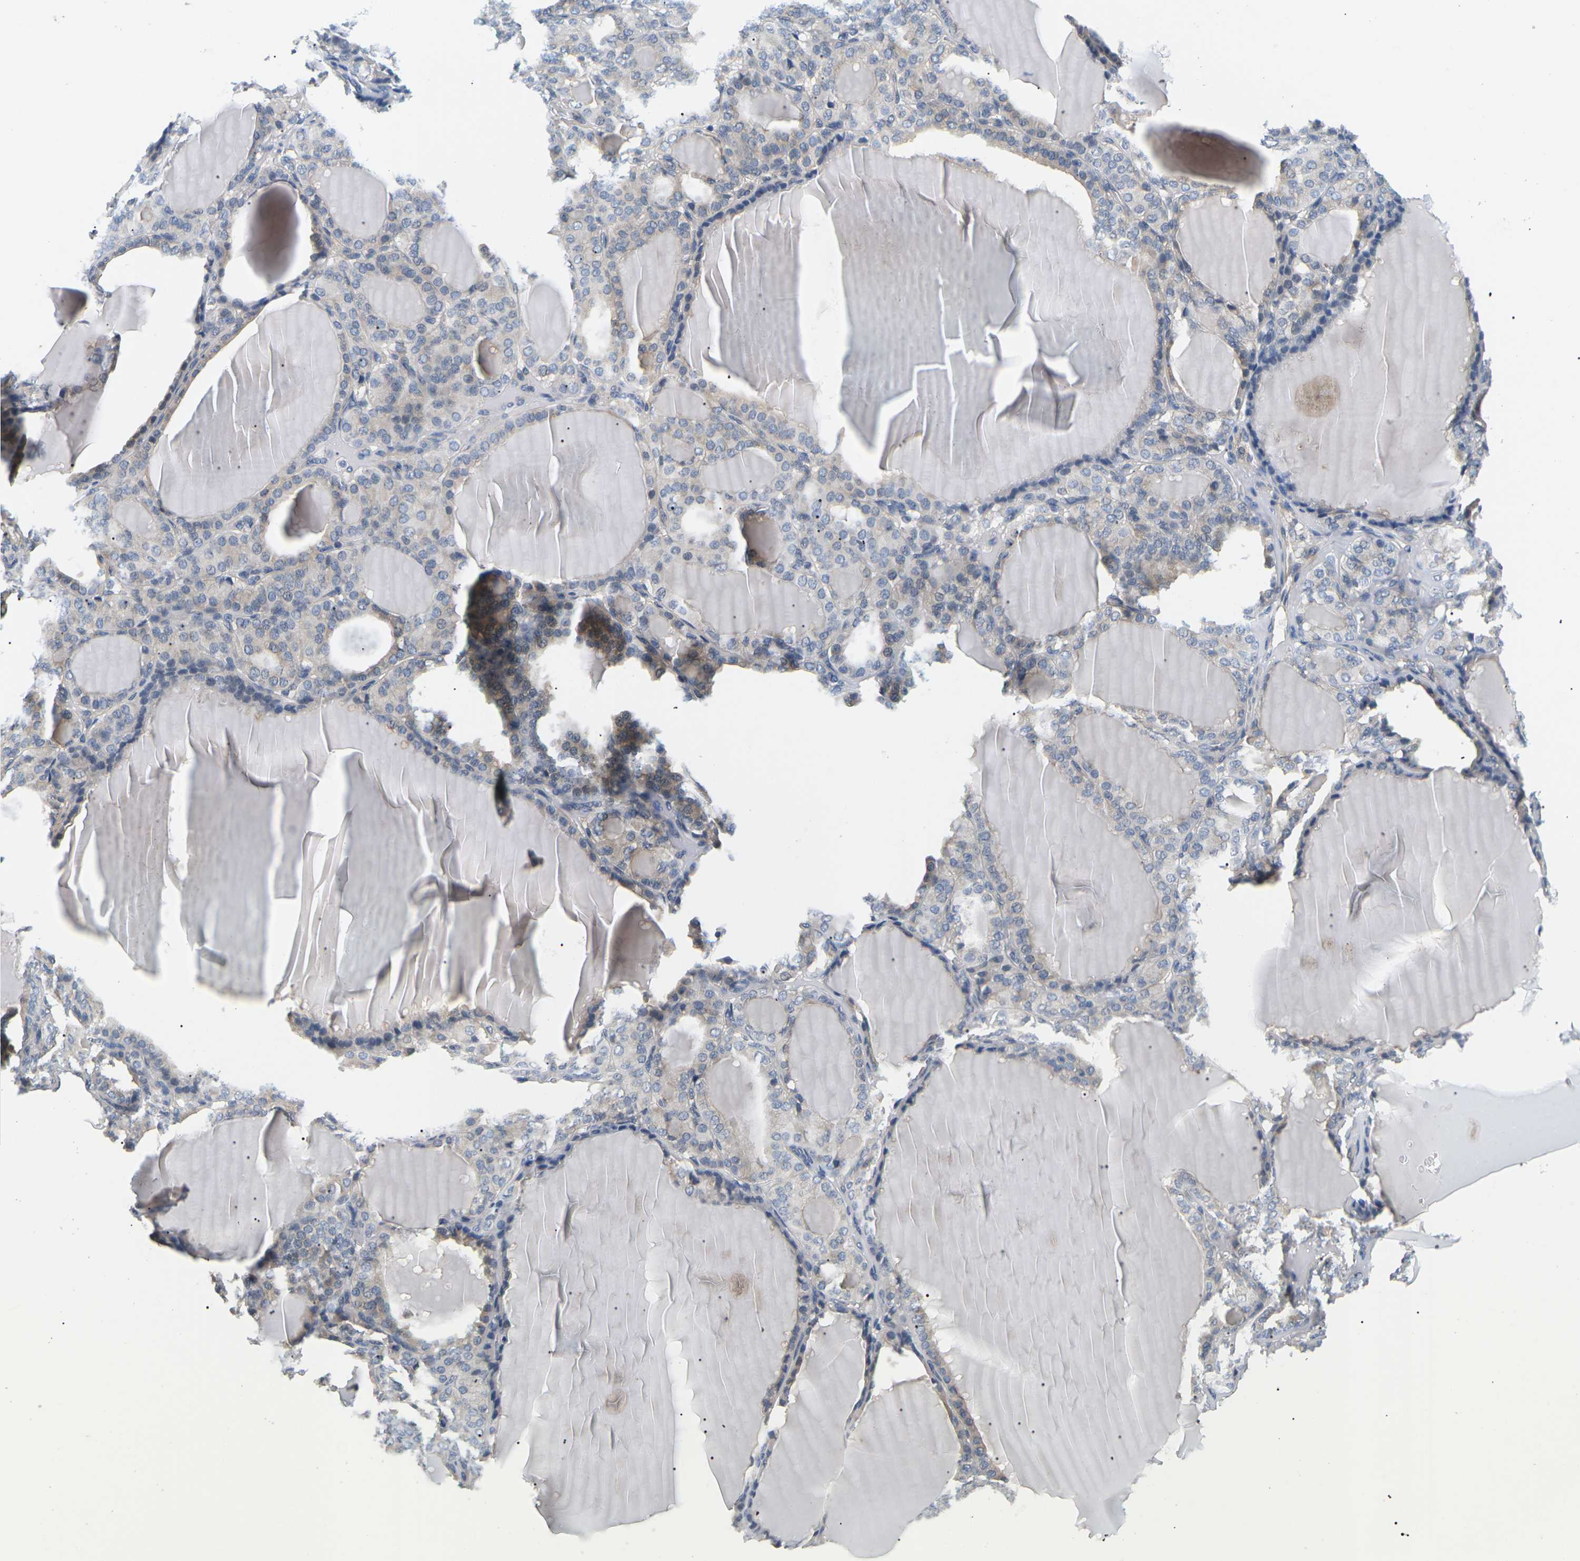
{"staining": {"intensity": "negative", "quantity": "none", "location": "none"}, "tissue": "thyroid gland", "cell_type": "Glandular cells", "image_type": "normal", "snomed": [{"axis": "morphology", "description": "Normal tissue, NOS"}, {"axis": "topography", "description": "Thyroid gland"}], "caption": "IHC histopathology image of unremarkable thyroid gland: thyroid gland stained with DAB (3,3'-diaminobenzidine) demonstrates no significant protein positivity in glandular cells. The staining is performed using DAB (3,3'-diaminobenzidine) brown chromogen with nuclei counter-stained in using hematoxylin.", "gene": "EVA1C", "patient": {"sex": "female", "age": 28}}